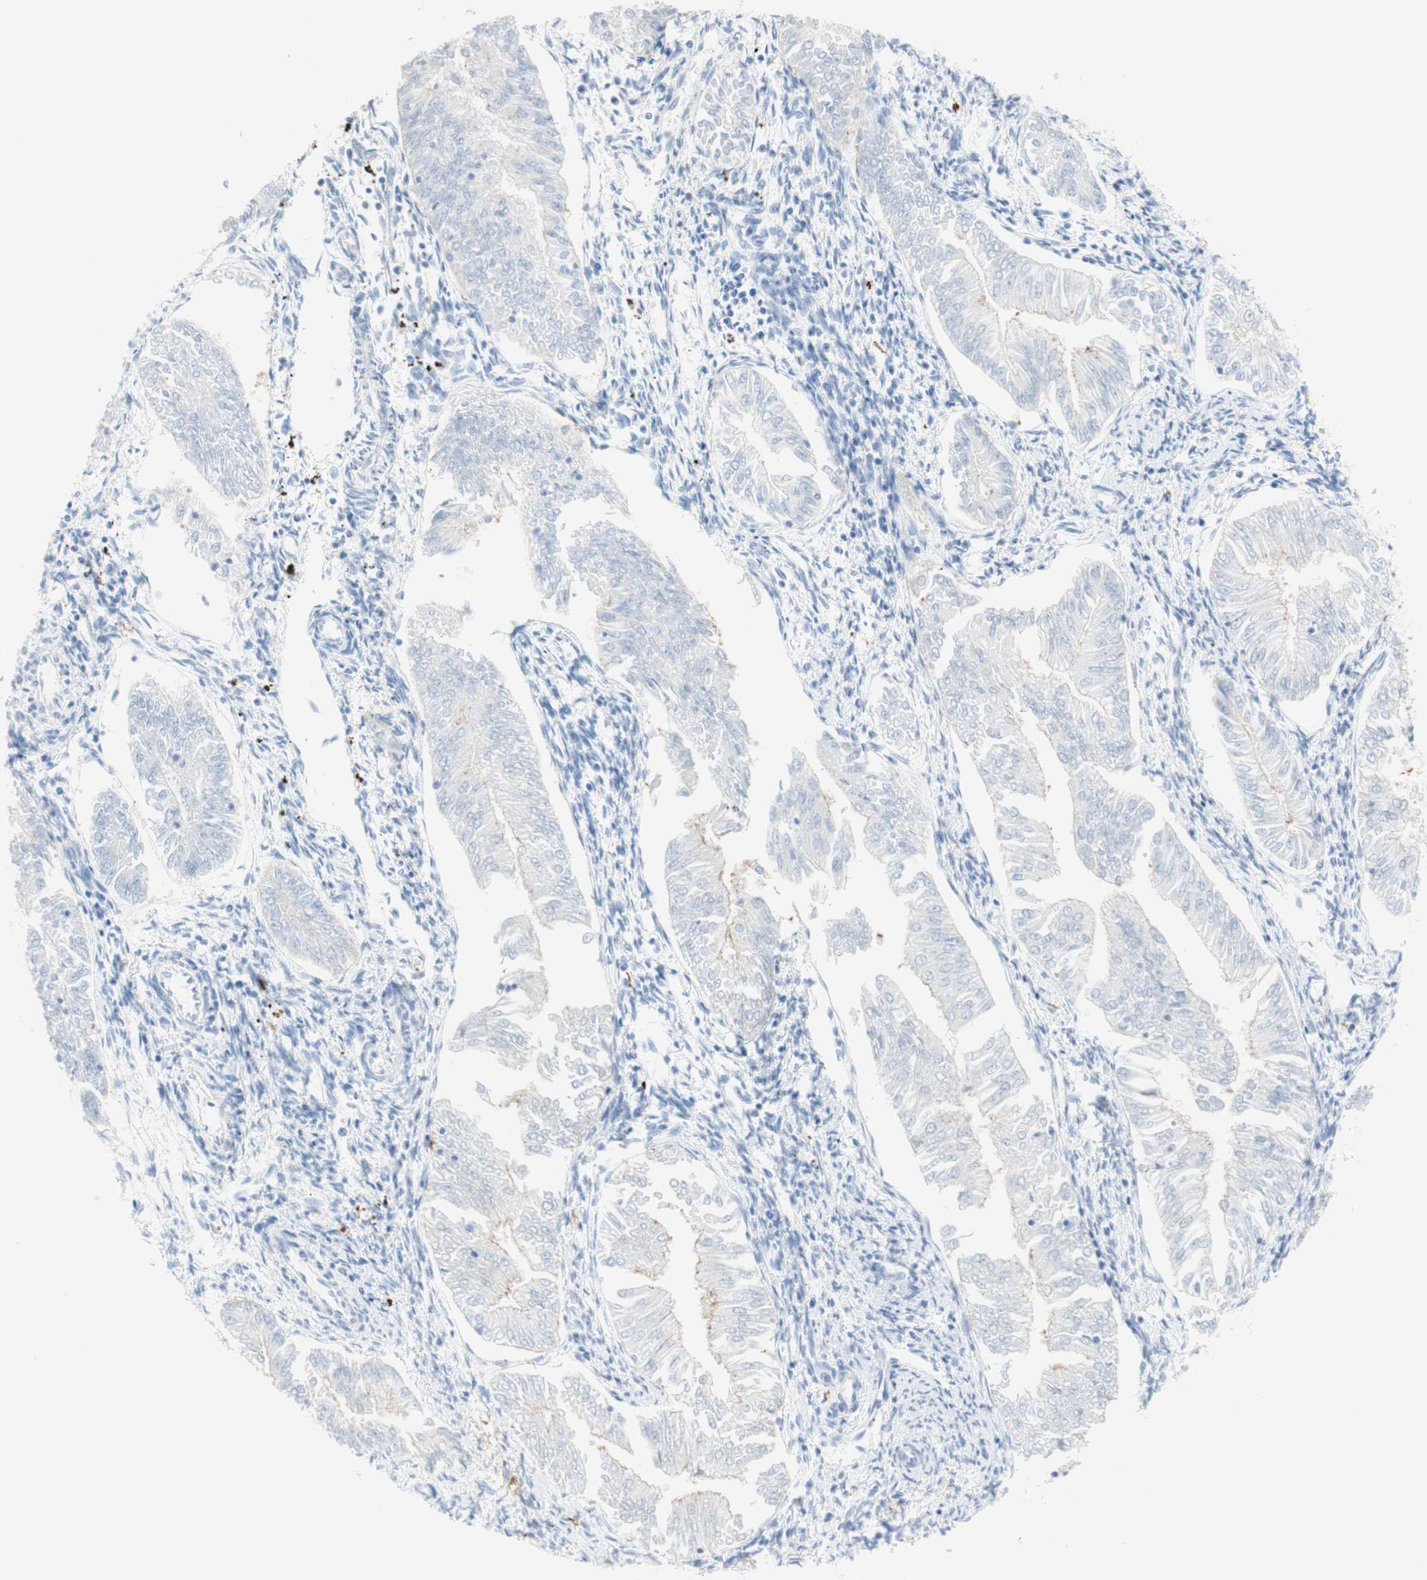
{"staining": {"intensity": "negative", "quantity": "none", "location": "none"}, "tissue": "endometrial cancer", "cell_type": "Tumor cells", "image_type": "cancer", "snomed": [{"axis": "morphology", "description": "Adenocarcinoma, NOS"}, {"axis": "topography", "description": "Endometrium"}], "caption": "DAB (3,3'-diaminobenzidine) immunohistochemical staining of adenocarcinoma (endometrial) exhibits no significant positivity in tumor cells.", "gene": "CEACAM1", "patient": {"sex": "female", "age": 53}}